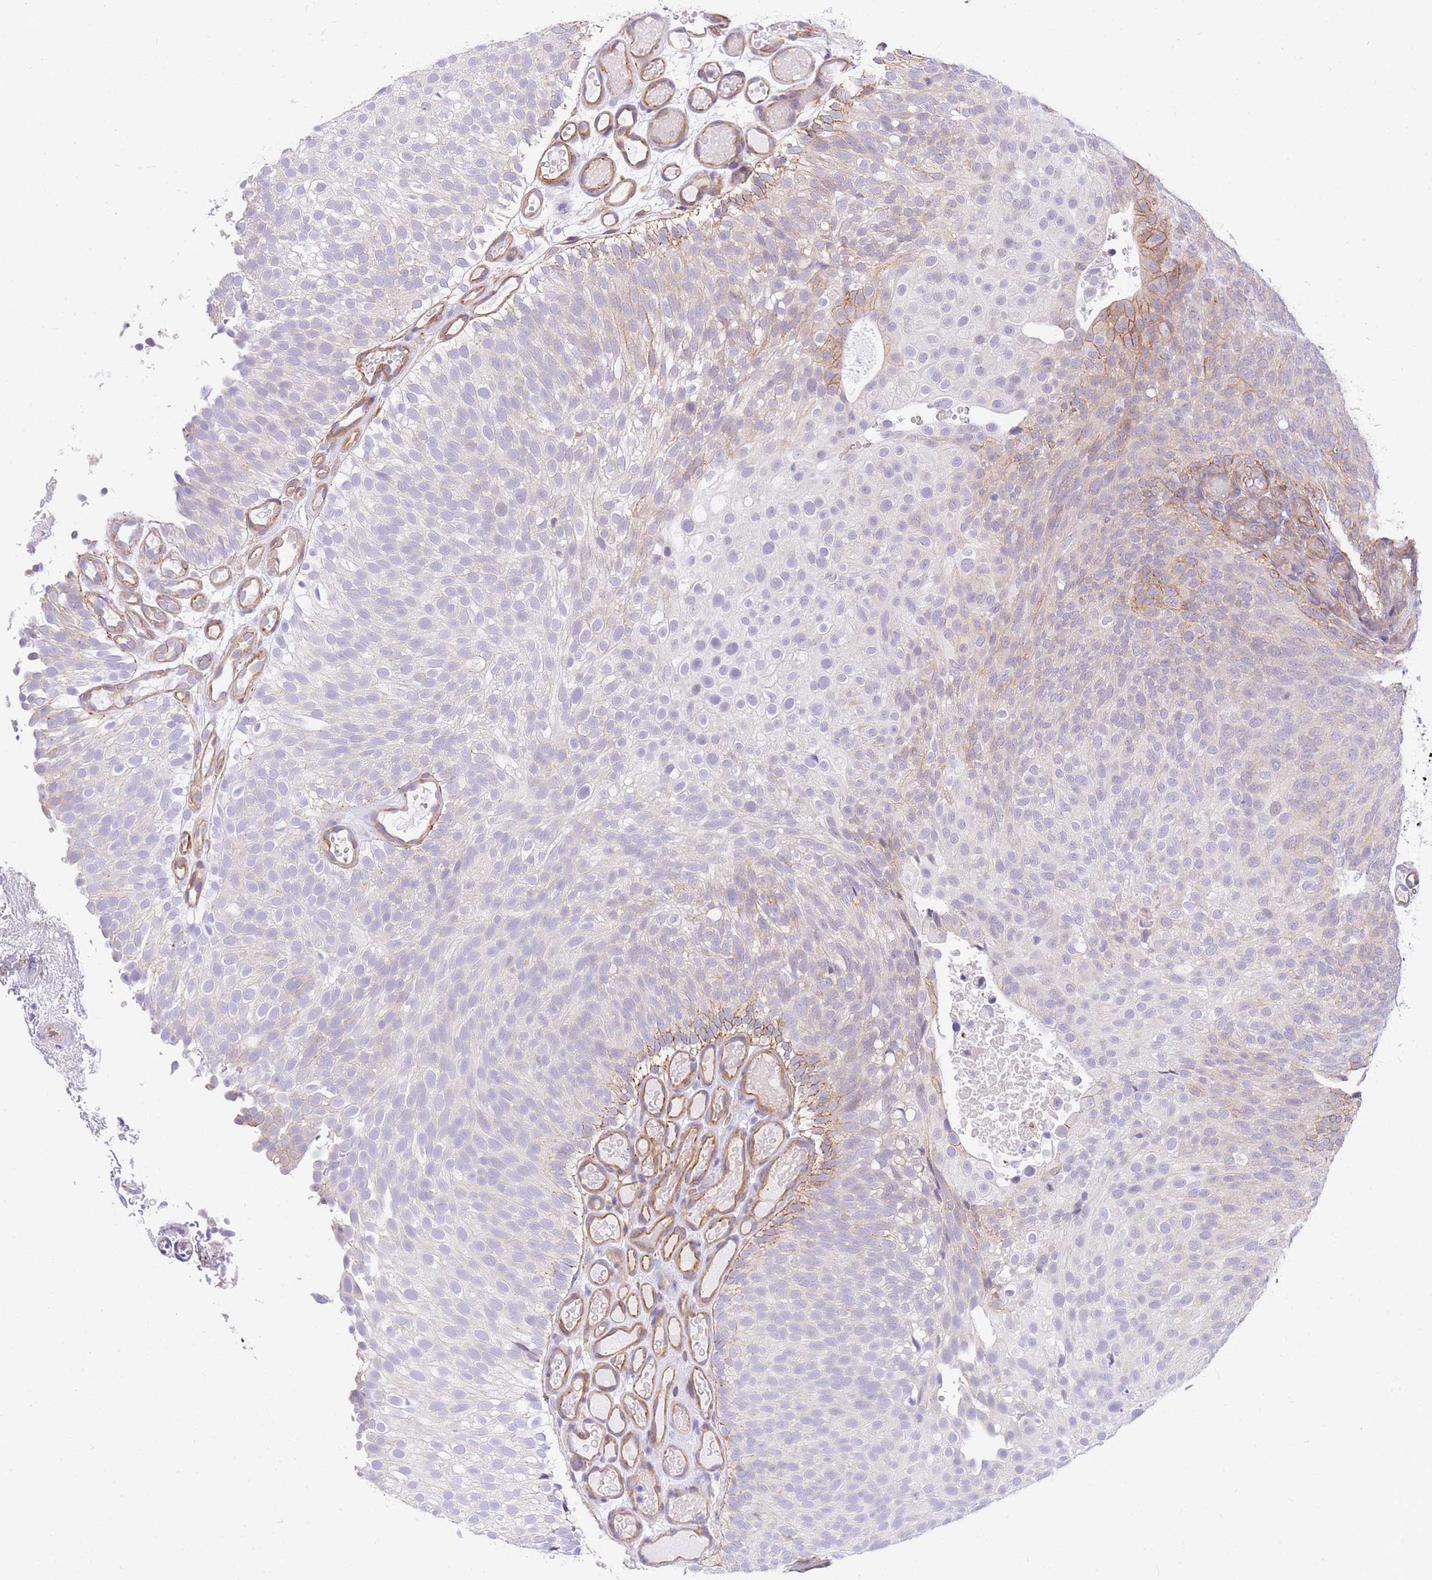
{"staining": {"intensity": "moderate", "quantity": "<25%", "location": "cytoplasmic/membranous"}, "tissue": "urothelial cancer", "cell_type": "Tumor cells", "image_type": "cancer", "snomed": [{"axis": "morphology", "description": "Urothelial carcinoma, Low grade"}, {"axis": "topography", "description": "Urinary bladder"}], "caption": "About <25% of tumor cells in urothelial cancer show moderate cytoplasmic/membranous protein positivity as visualized by brown immunohistochemical staining.", "gene": "SRSF12", "patient": {"sex": "male", "age": 78}}